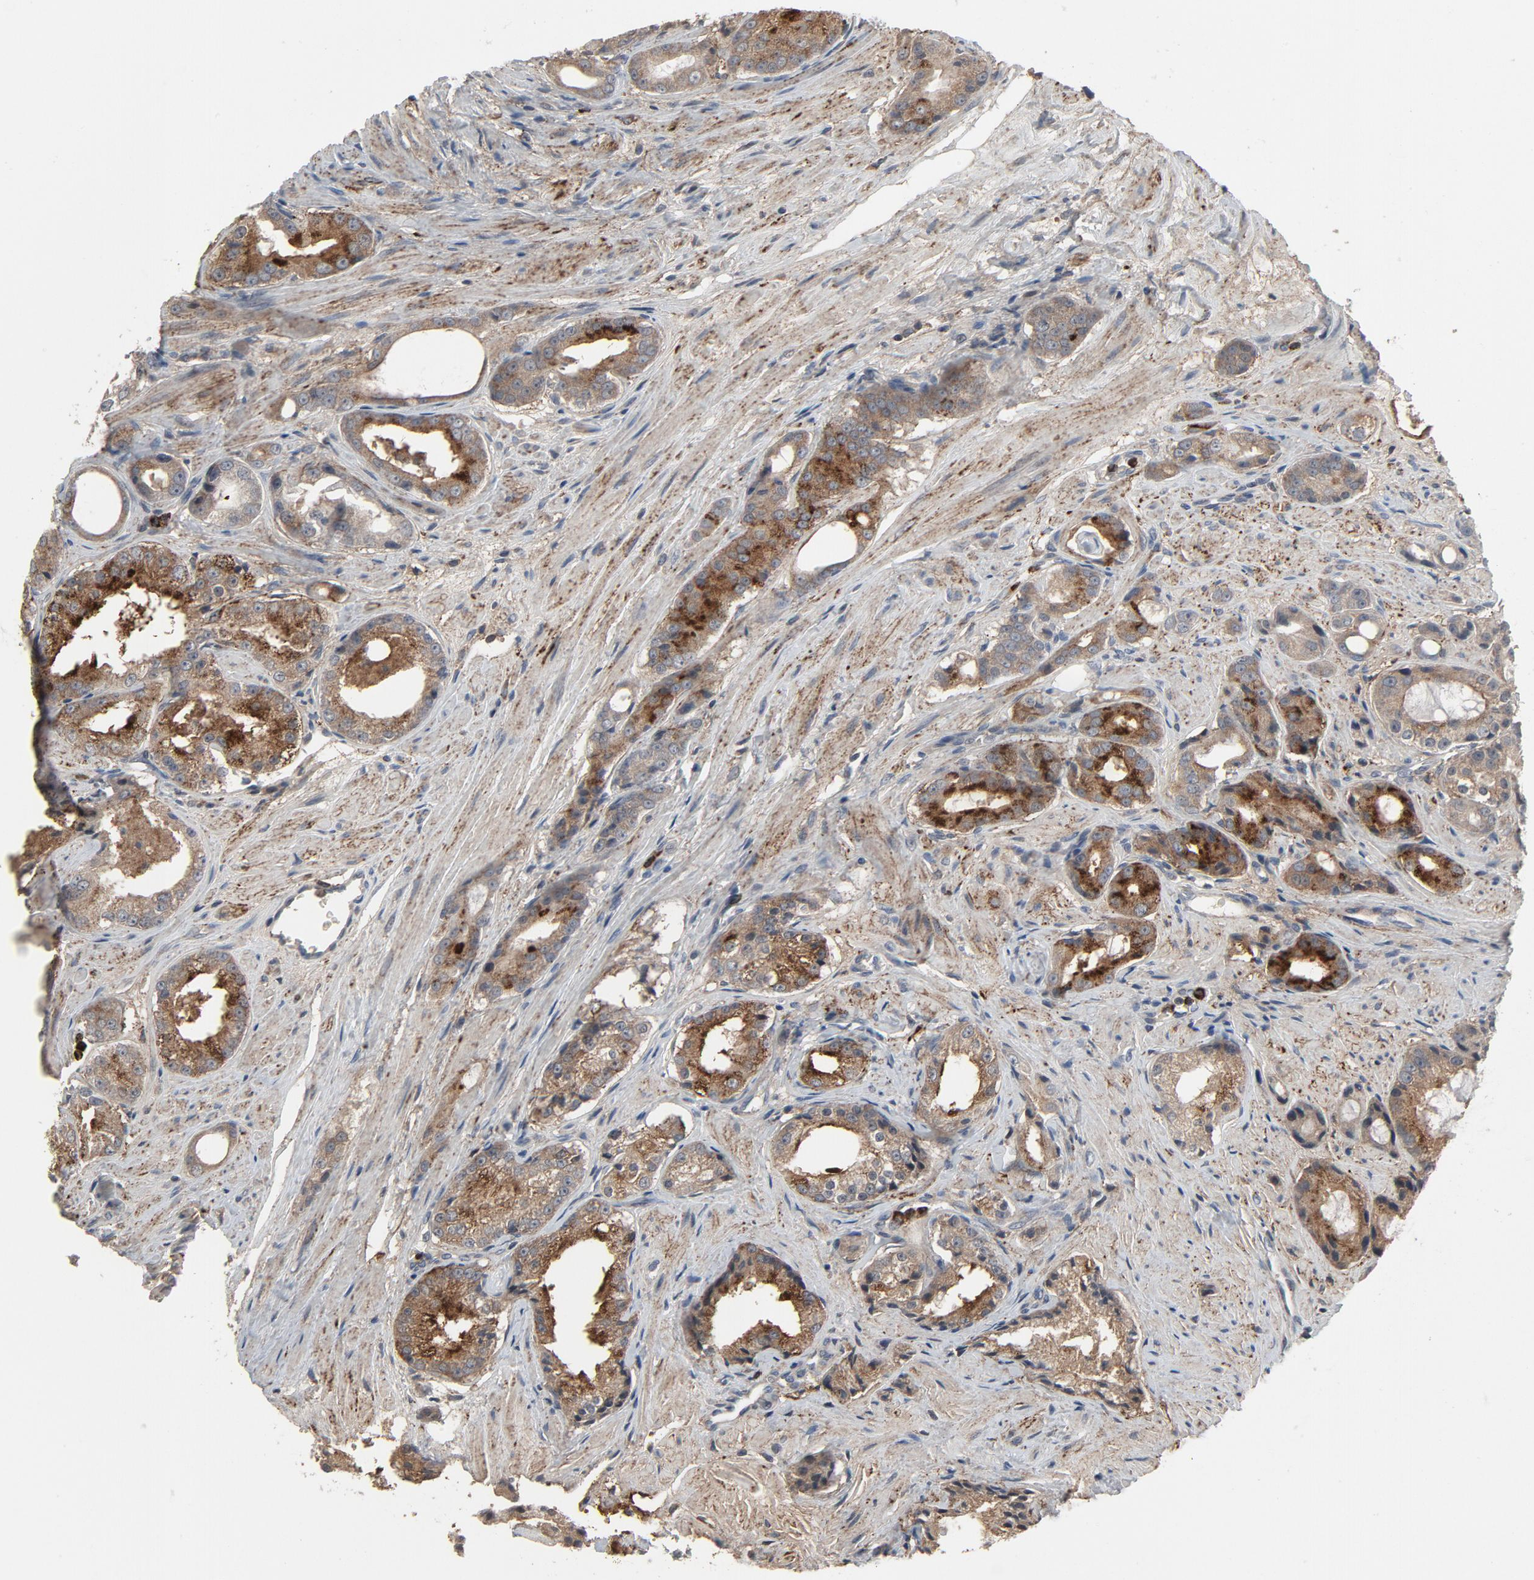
{"staining": {"intensity": "moderate", "quantity": ">75%", "location": "cytoplasmic/membranous"}, "tissue": "prostate cancer", "cell_type": "Tumor cells", "image_type": "cancer", "snomed": [{"axis": "morphology", "description": "Adenocarcinoma, Medium grade"}, {"axis": "topography", "description": "Prostate"}], "caption": "IHC of human prostate cancer demonstrates medium levels of moderate cytoplasmic/membranous expression in about >75% of tumor cells.", "gene": "PDZD4", "patient": {"sex": "male", "age": 60}}